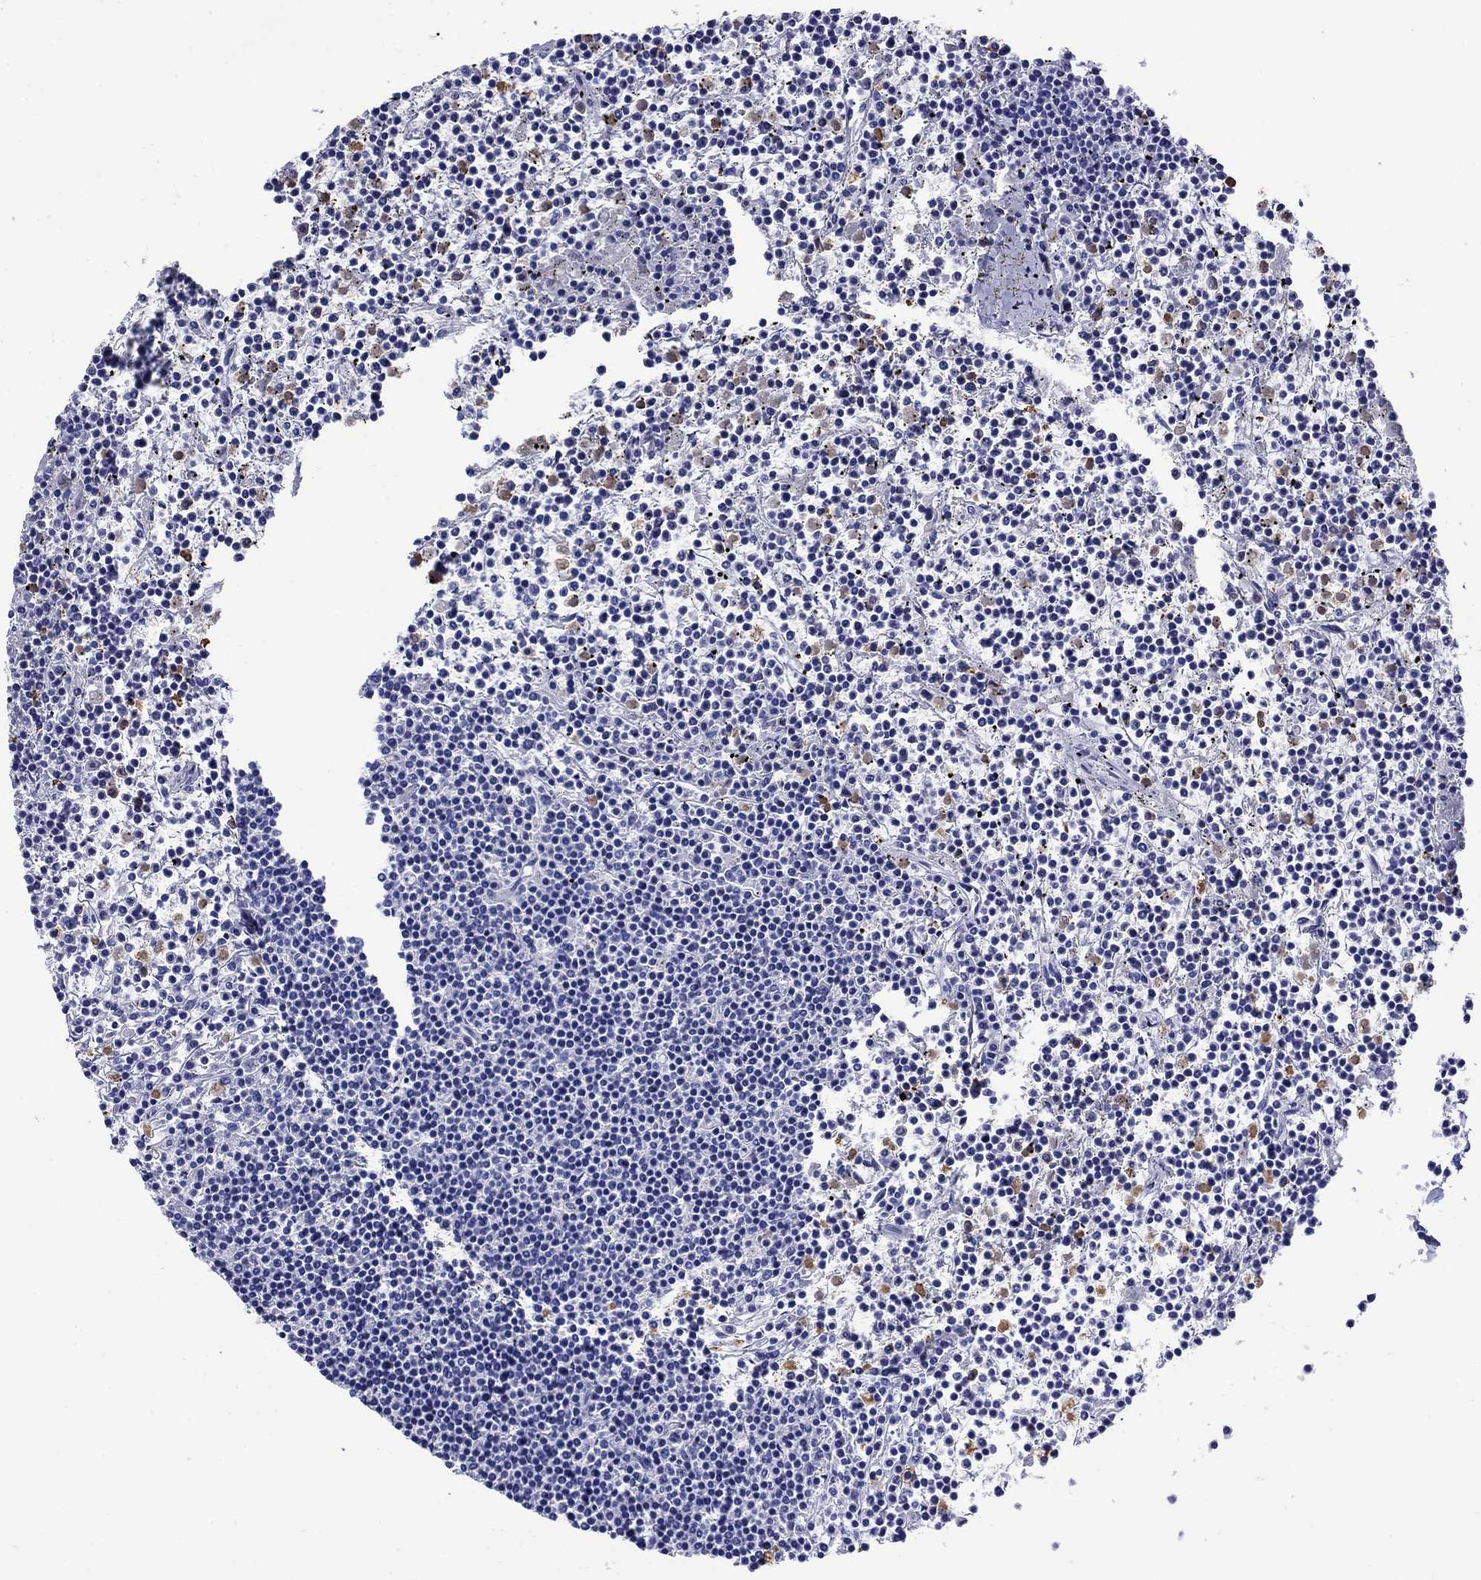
{"staining": {"intensity": "negative", "quantity": "none", "location": "none"}, "tissue": "lymphoma", "cell_type": "Tumor cells", "image_type": "cancer", "snomed": [{"axis": "morphology", "description": "Malignant lymphoma, non-Hodgkin's type, Low grade"}, {"axis": "topography", "description": "Spleen"}], "caption": "The image displays no staining of tumor cells in lymphoma.", "gene": "TFR2", "patient": {"sex": "female", "age": 19}}